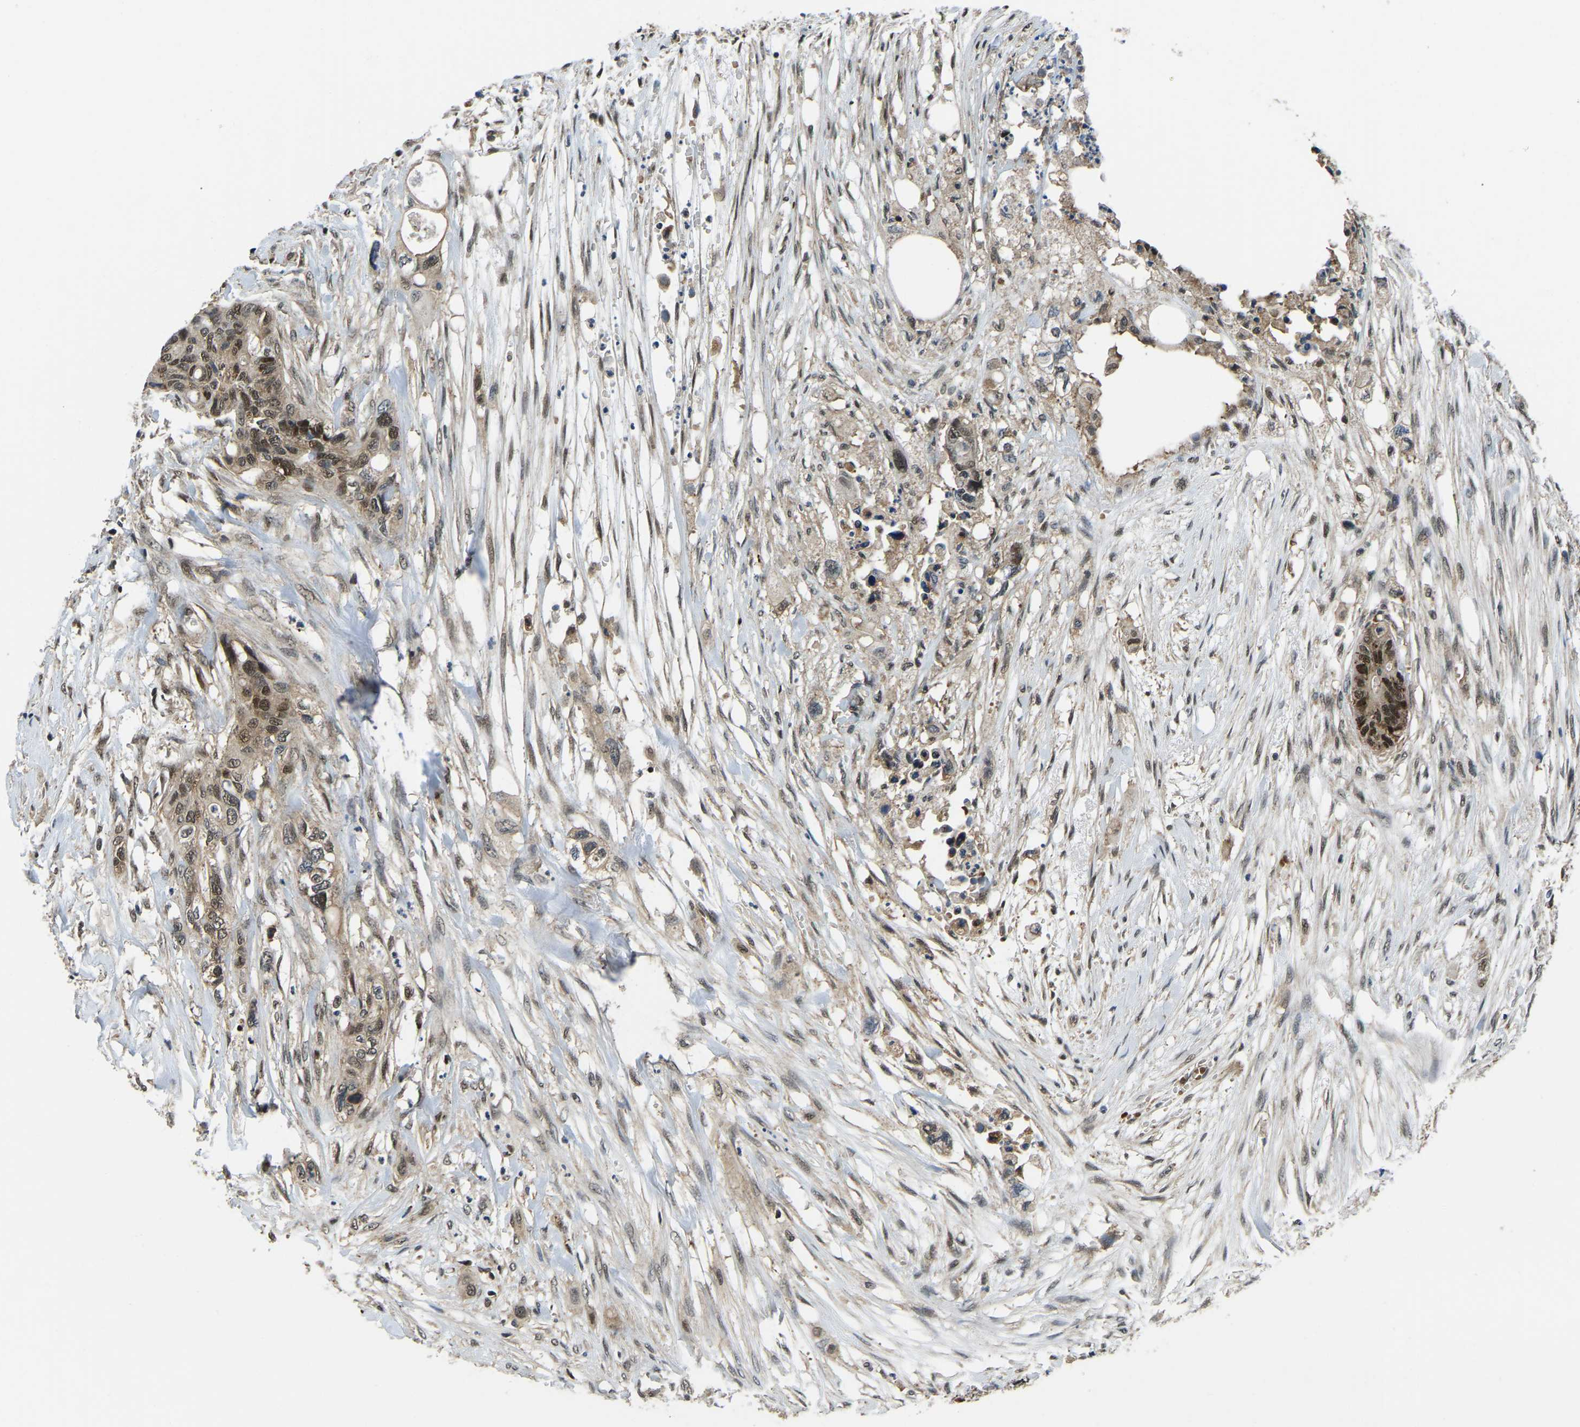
{"staining": {"intensity": "strong", "quantity": ">75%", "location": "cytoplasmic/membranous,nuclear"}, "tissue": "colorectal cancer", "cell_type": "Tumor cells", "image_type": "cancer", "snomed": [{"axis": "morphology", "description": "Adenocarcinoma, NOS"}, {"axis": "topography", "description": "Colon"}], "caption": "Colorectal cancer (adenocarcinoma) was stained to show a protein in brown. There is high levels of strong cytoplasmic/membranous and nuclear positivity in about >75% of tumor cells. (DAB (3,3'-diaminobenzidine) IHC, brown staining for protein, blue staining for nuclei).", "gene": "DFFA", "patient": {"sex": "female", "age": 57}}